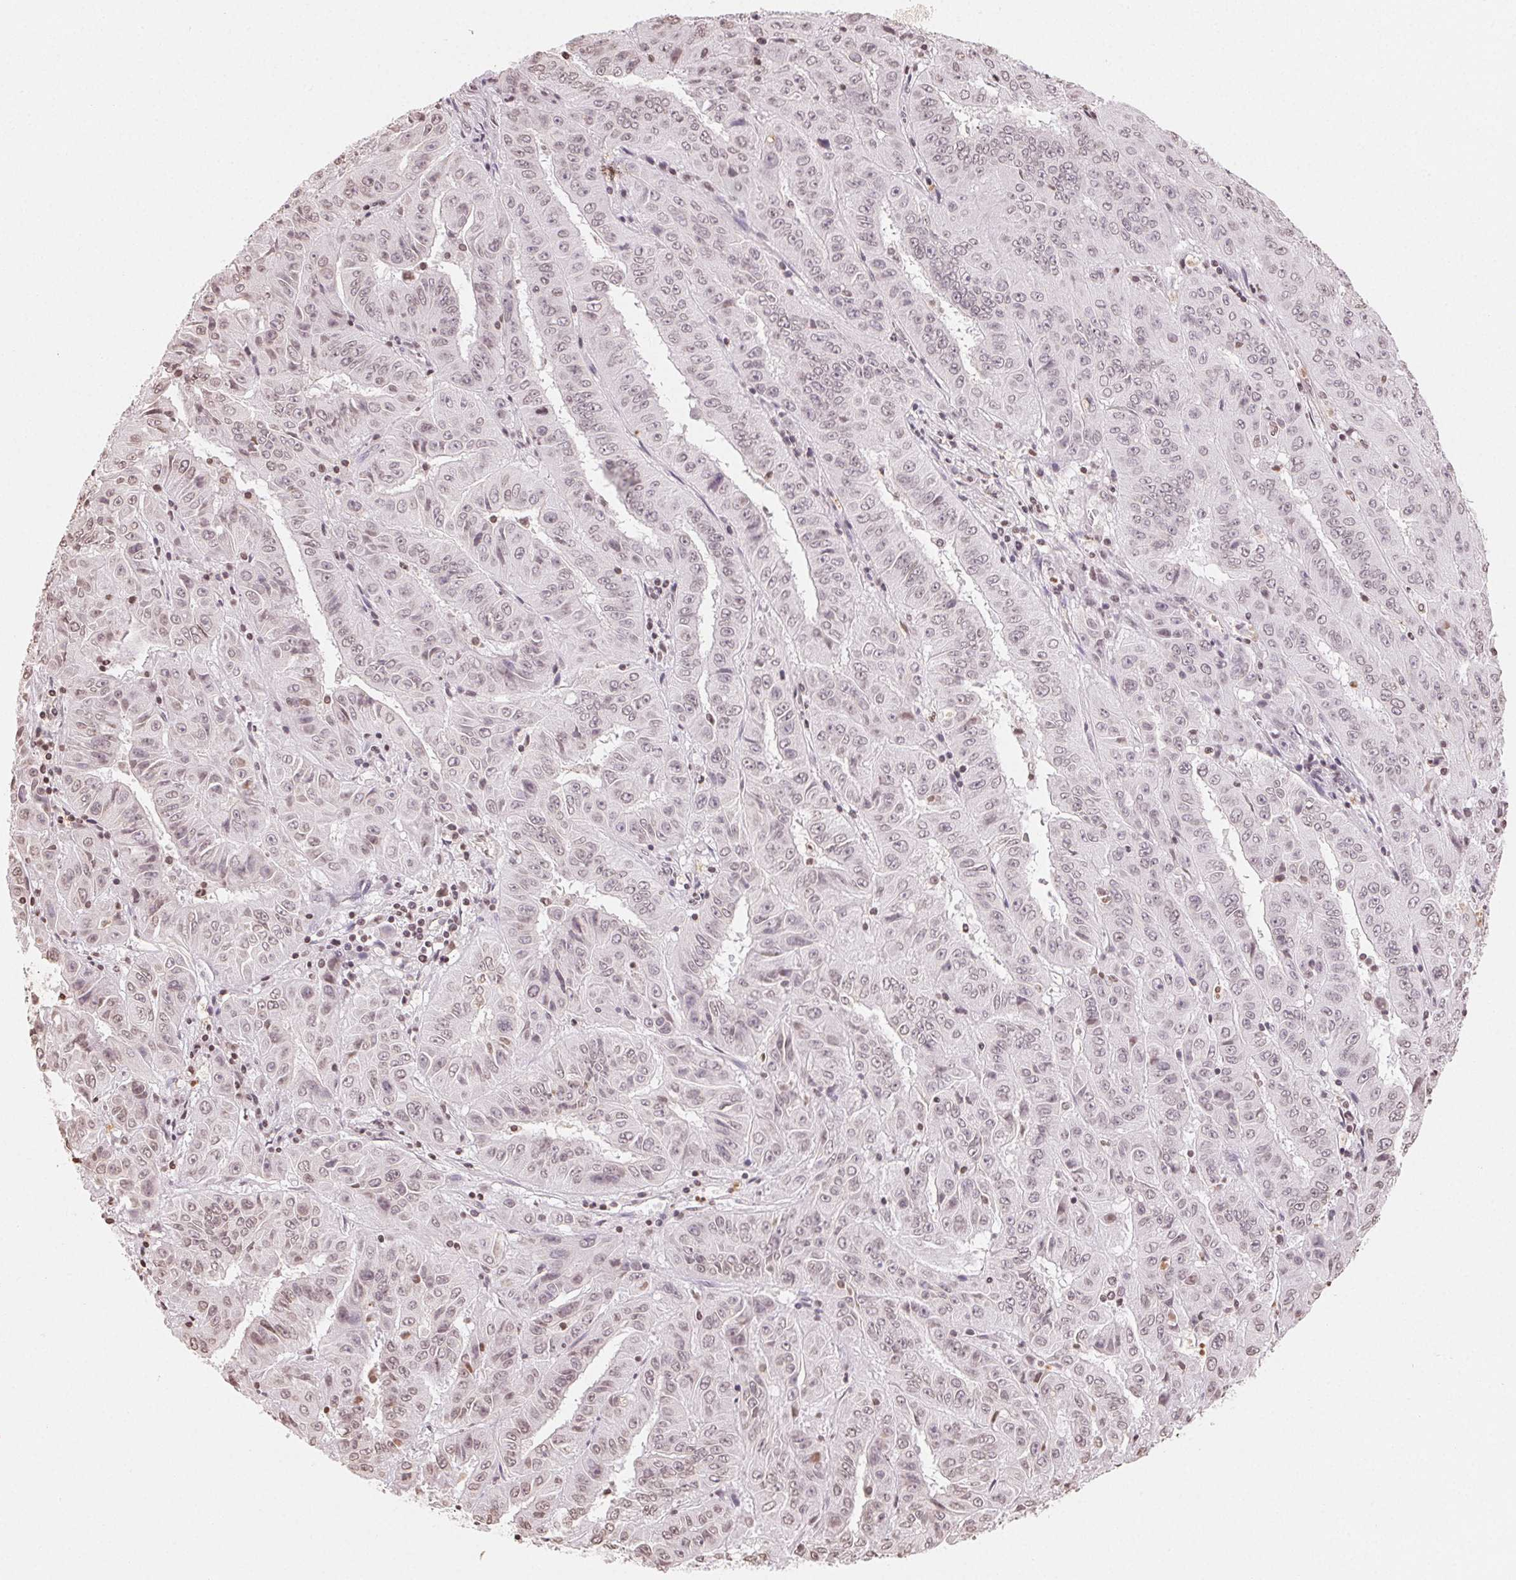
{"staining": {"intensity": "weak", "quantity": "25%-75%", "location": "nuclear"}, "tissue": "pancreatic cancer", "cell_type": "Tumor cells", "image_type": "cancer", "snomed": [{"axis": "morphology", "description": "Adenocarcinoma, NOS"}, {"axis": "topography", "description": "Pancreas"}], "caption": "Human pancreatic cancer stained for a protein (brown) shows weak nuclear positive staining in approximately 25%-75% of tumor cells.", "gene": "TBP", "patient": {"sex": "male", "age": 63}}